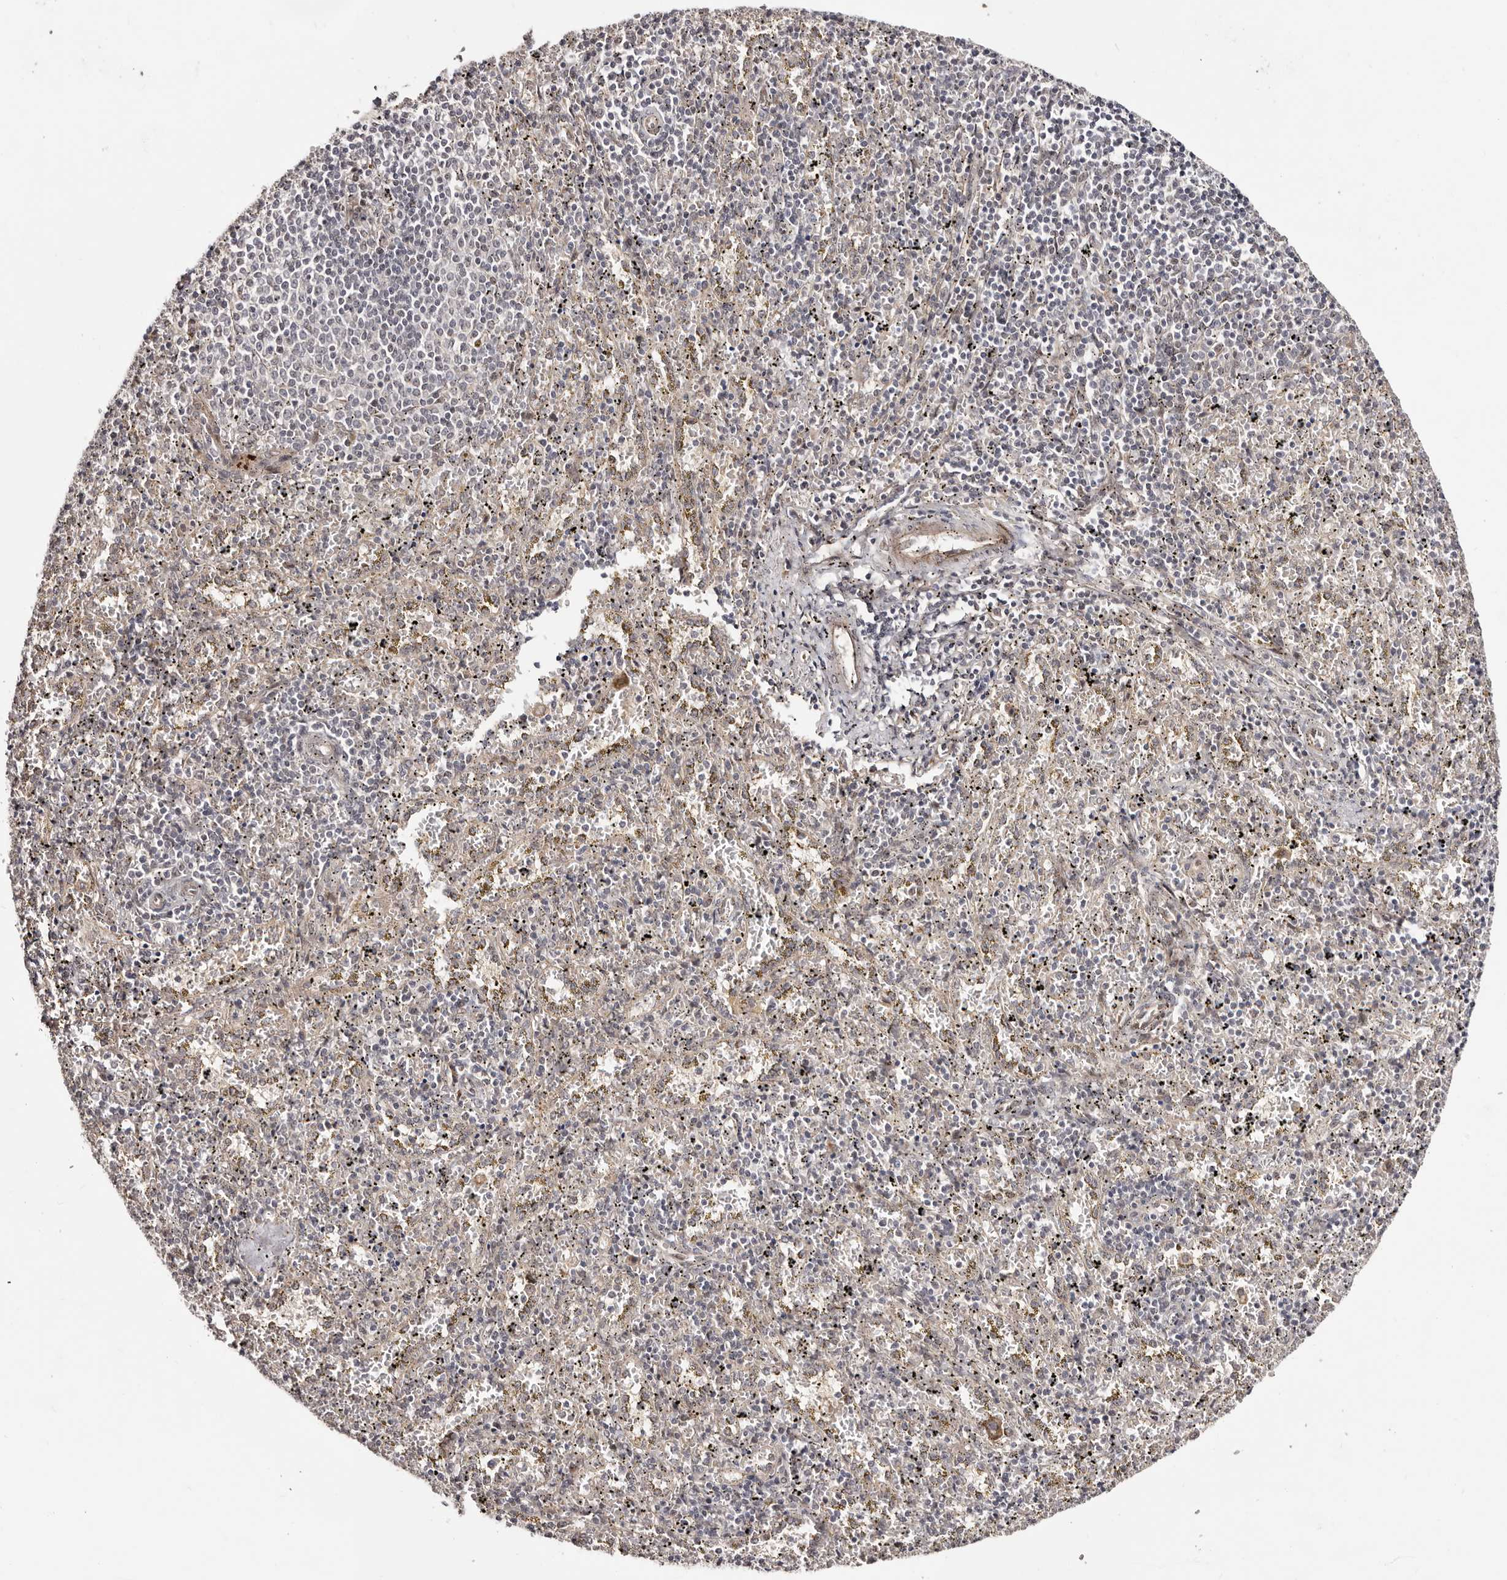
{"staining": {"intensity": "negative", "quantity": "none", "location": "none"}, "tissue": "spleen", "cell_type": "Cells in red pulp", "image_type": "normal", "snomed": [{"axis": "morphology", "description": "Normal tissue, NOS"}, {"axis": "topography", "description": "Spleen"}], "caption": "An image of spleen stained for a protein reveals no brown staining in cells in red pulp.", "gene": "EGR3", "patient": {"sex": "male", "age": 11}}